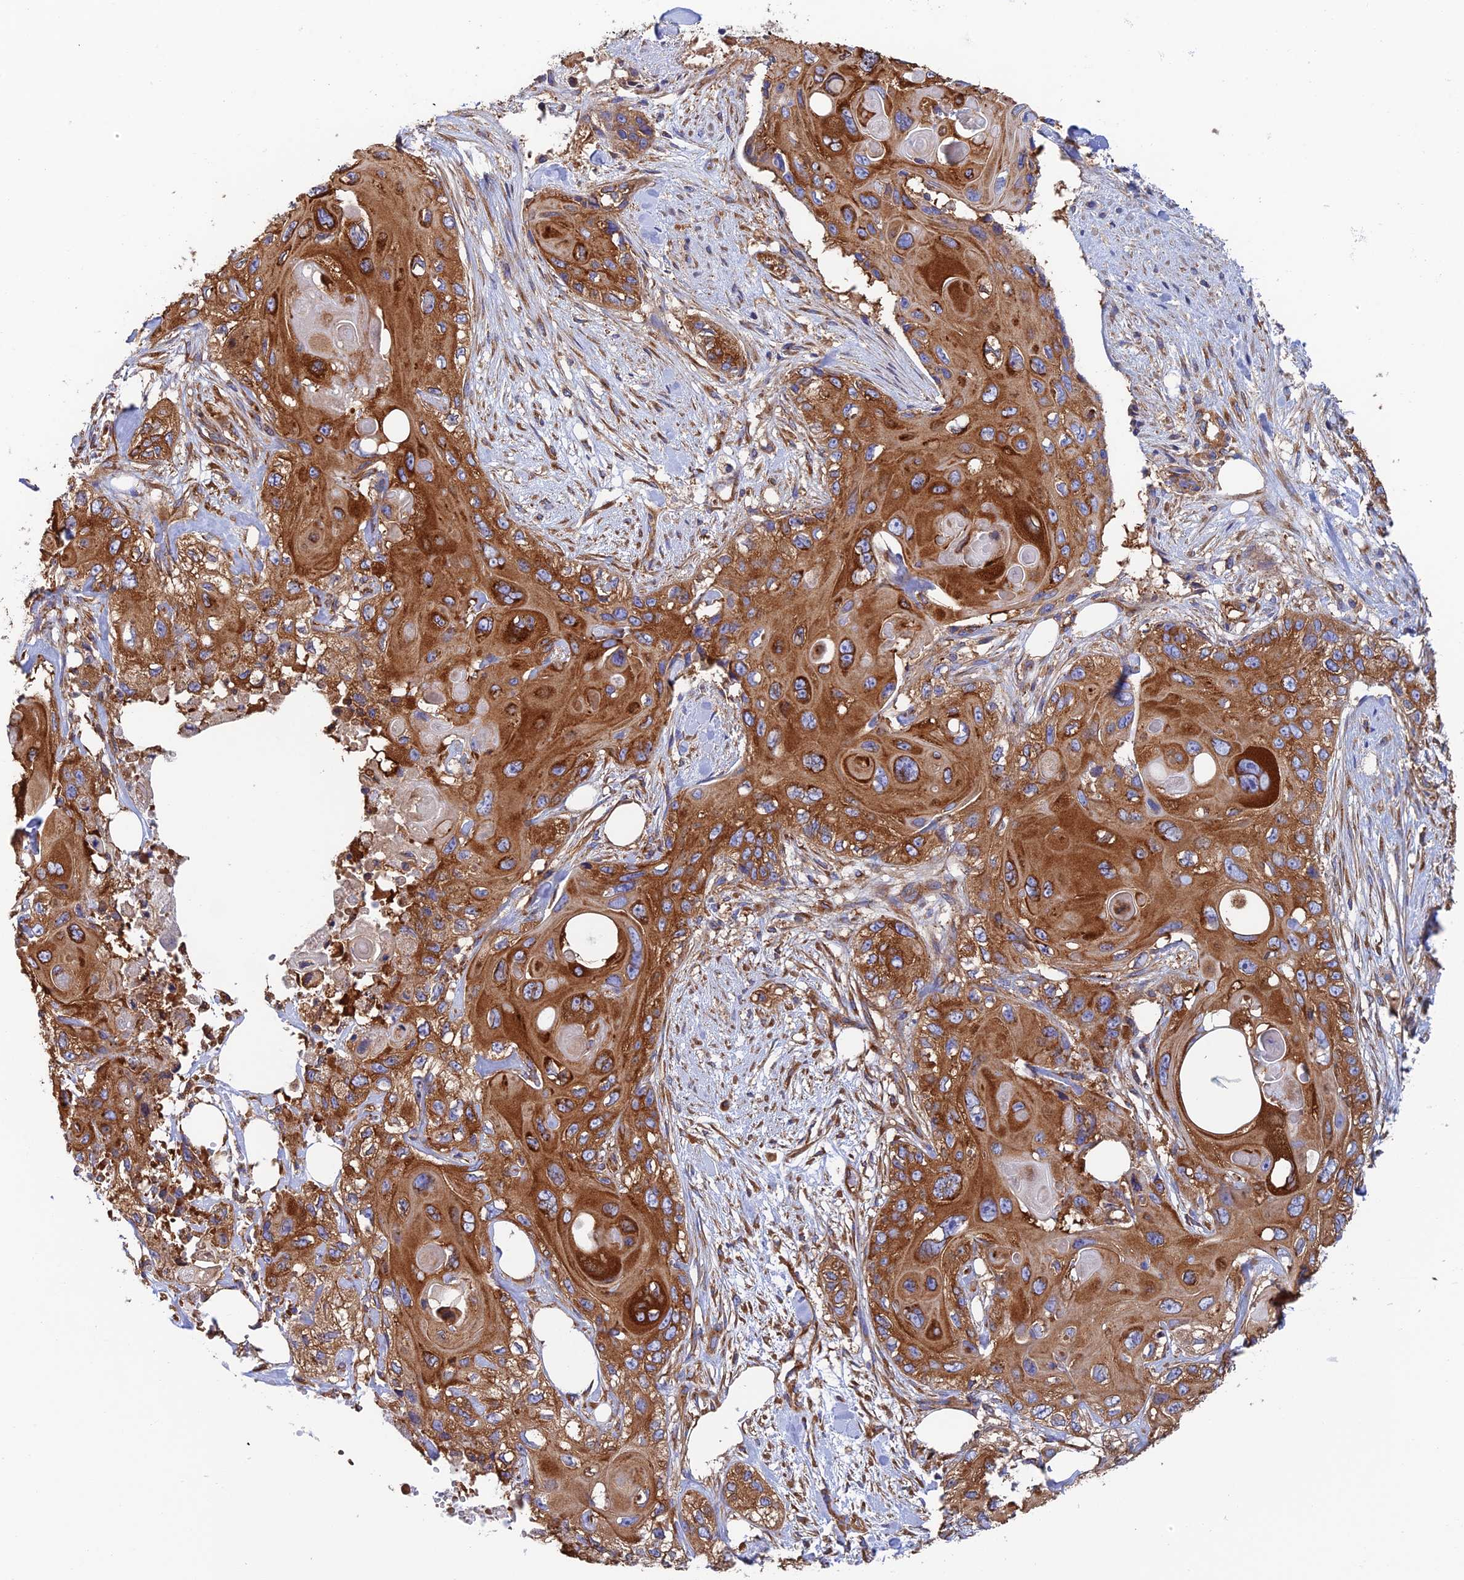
{"staining": {"intensity": "strong", "quantity": ">75%", "location": "cytoplasmic/membranous"}, "tissue": "skin cancer", "cell_type": "Tumor cells", "image_type": "cancer", "snomed": [{"axis": "morphology", "description": "Normal tissue, NOS"}, {"axis": "morphology", "description": "Squamous cell carcinoma, NOS"}, {"axis": "topography", "description": "Skin"}], "caption": "Immunohistochemical staining of human squamous cell carcinoma (skin) demonstrates high levels of strong cytoplasmic/membranous positivity in about >75% of tumor cells.", "gene": "DCTN2", "patient": {"sex": "male", "age": 72}}